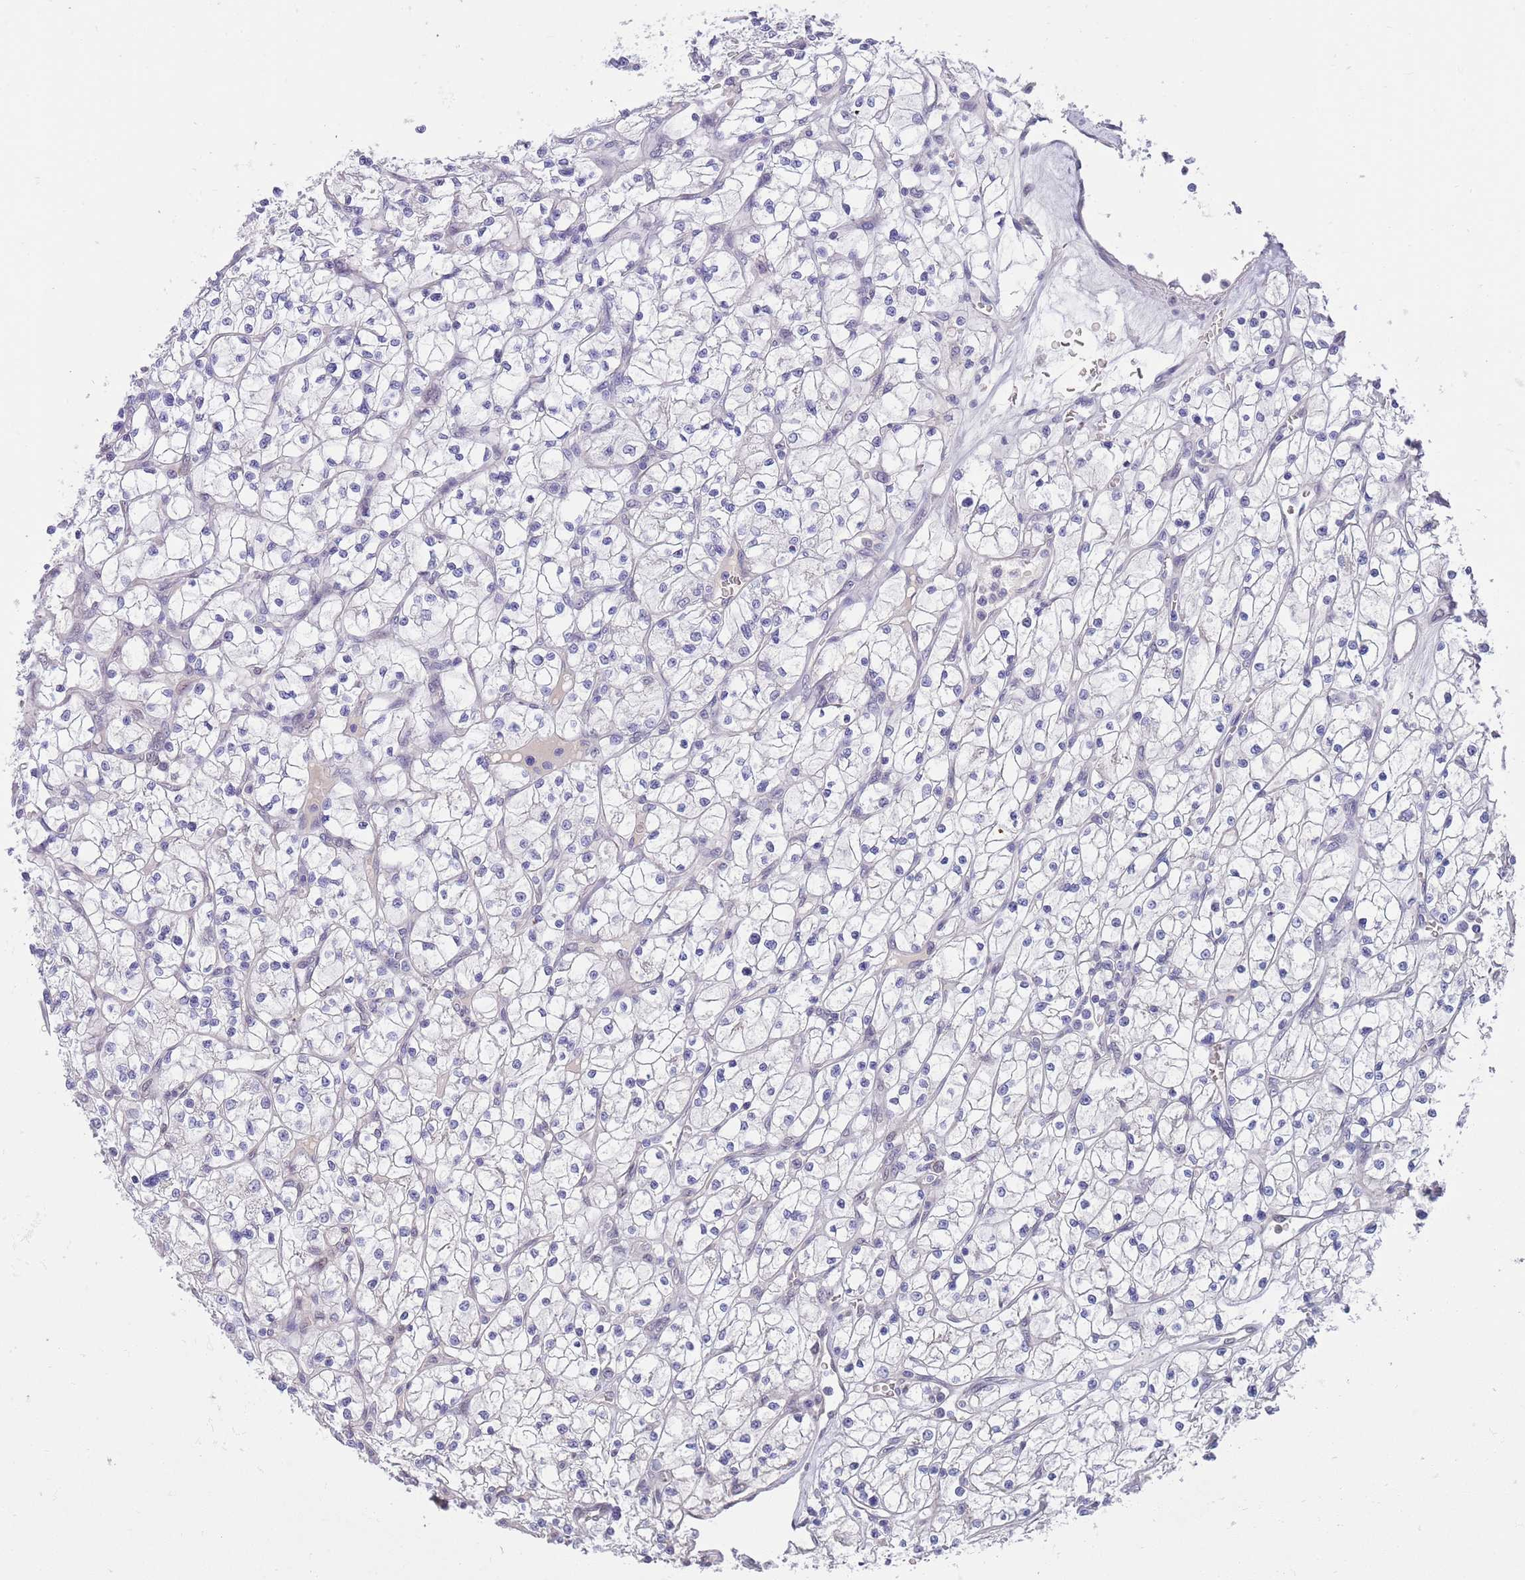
{"staining": {"intensity": "negative", "quantity": "none", "location": "none"}, "tissue": "renal cancer", "cell_type": "Tumor cells", "image_type": "cancer", "snomed": [{"axis": "morphology", "description": "Adenocarcinoma, NOS"}, {"axis": "topography", "description": "Kidney"}], "caption": "Tumor cells are negative for brown protein staining in renal cancer (adenocarcinoma).", "gene": "NLRP6", "patient": {"sex": "female", "age": 64}}